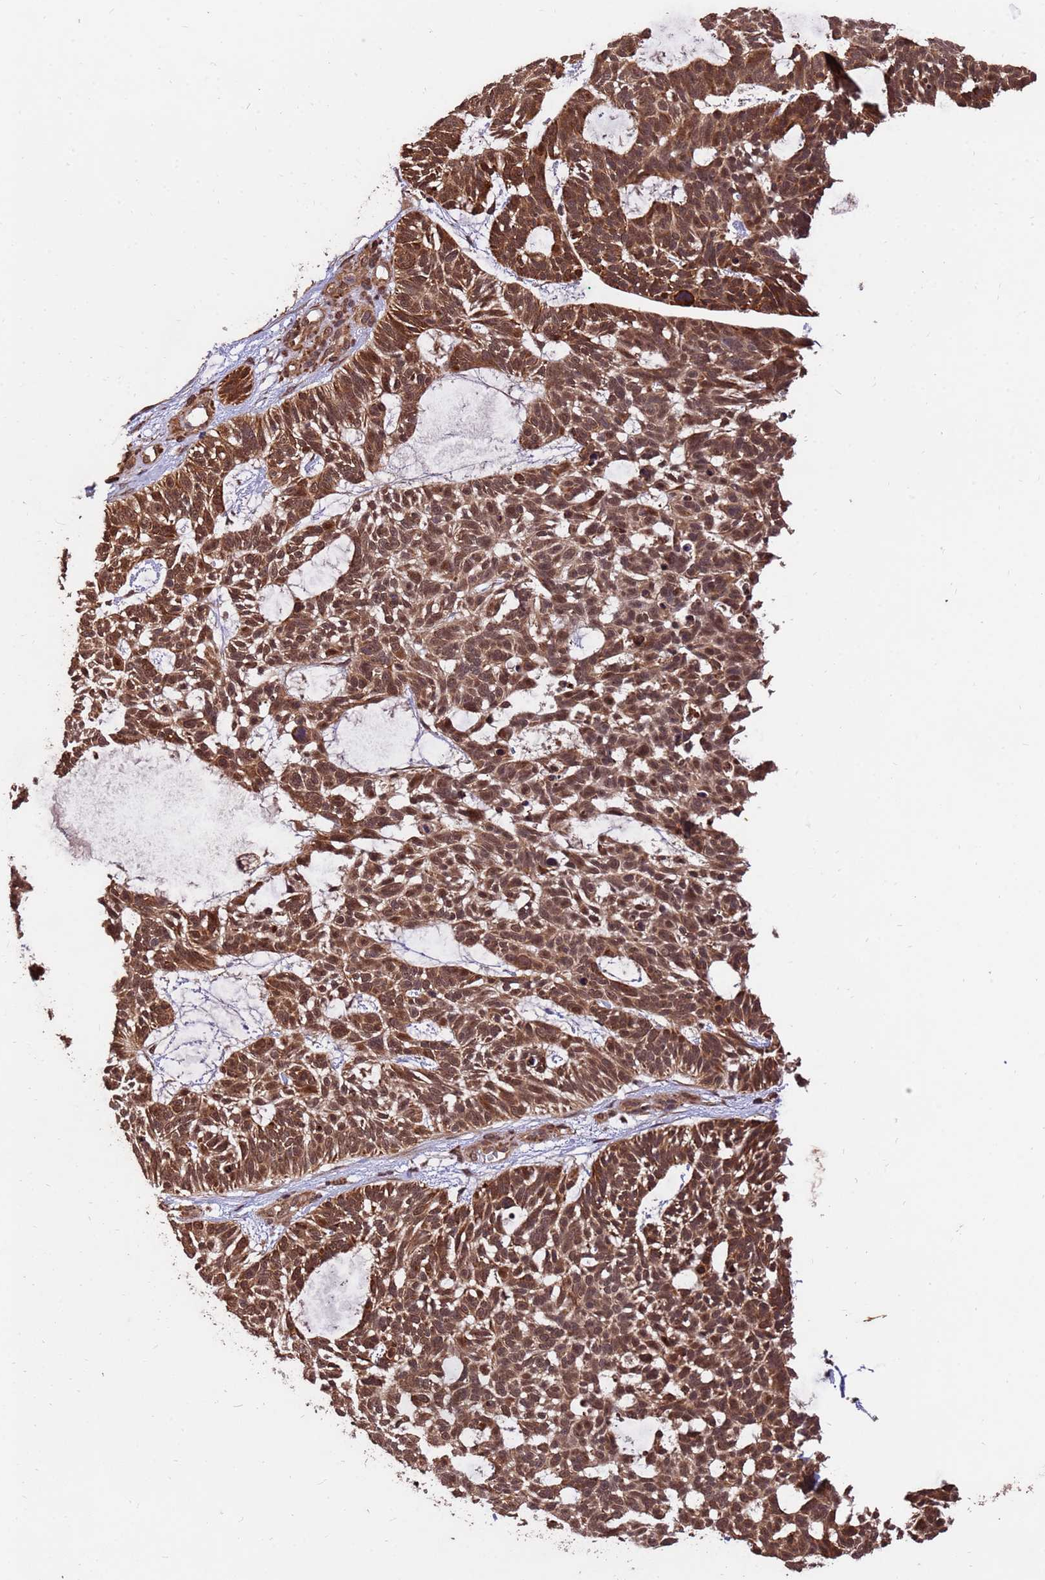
{"staining": {"intensity": "moderate", "quantity": ">75%", "location": "cytoplasmic/membranous,nuclear"}, "tissue": "skin cancer", "cell_type": "Tumor cells", "image_type": "cancer", "snomed": [{"axis": "morphology", "description": "Basal cell carcinoma"}, {"axis": "topography", "description": "Skin"}], "caption": "Skin cancer stained with a brown dye exhibits moderate cytoplasmic/membranous and nuclear positive positivity in about >75% of tumor cells.", "gene": "ZNF619", "patient": {"sex": "male", "age": 88}}